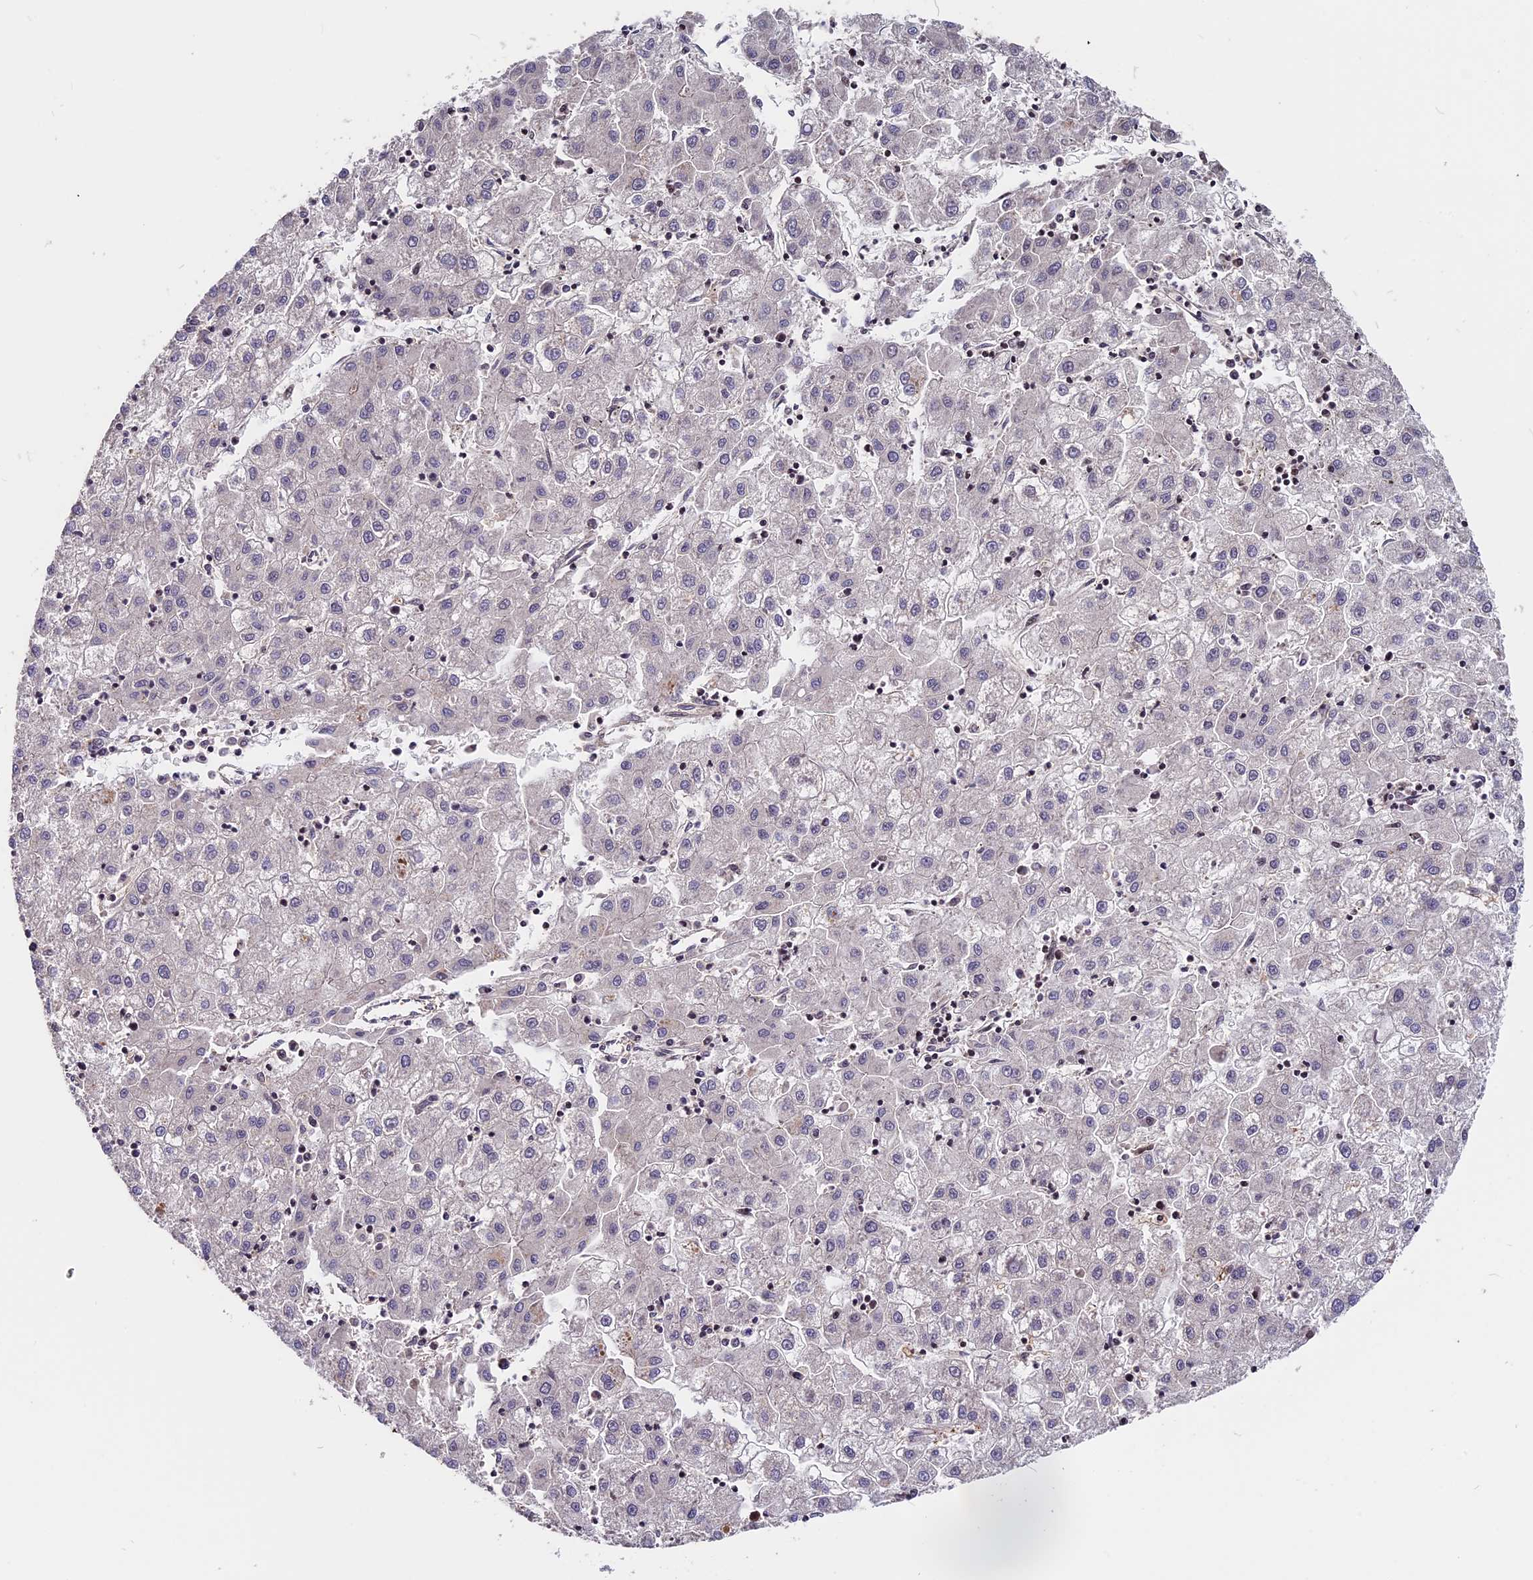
{"staining": {"intensity": "negative", "quantity": "none", "location": "none"}, "tissue": "liver cancer", "cell_type": "Tumor cells", "image_type": "cancer", "snomed": [{"axis": "morphology", "description": "Carcinoma, Hepatocellular, NOS"}, {"axis": "topography", "description": "Liver"}], "caption": "Immunohistochemistry (IHC) of liver cancer (hepatocellular carcinoma) shows no expression in tumor cells.", "gene": "ZC3H10", "patient": {"sex": "male", "age": 72}}